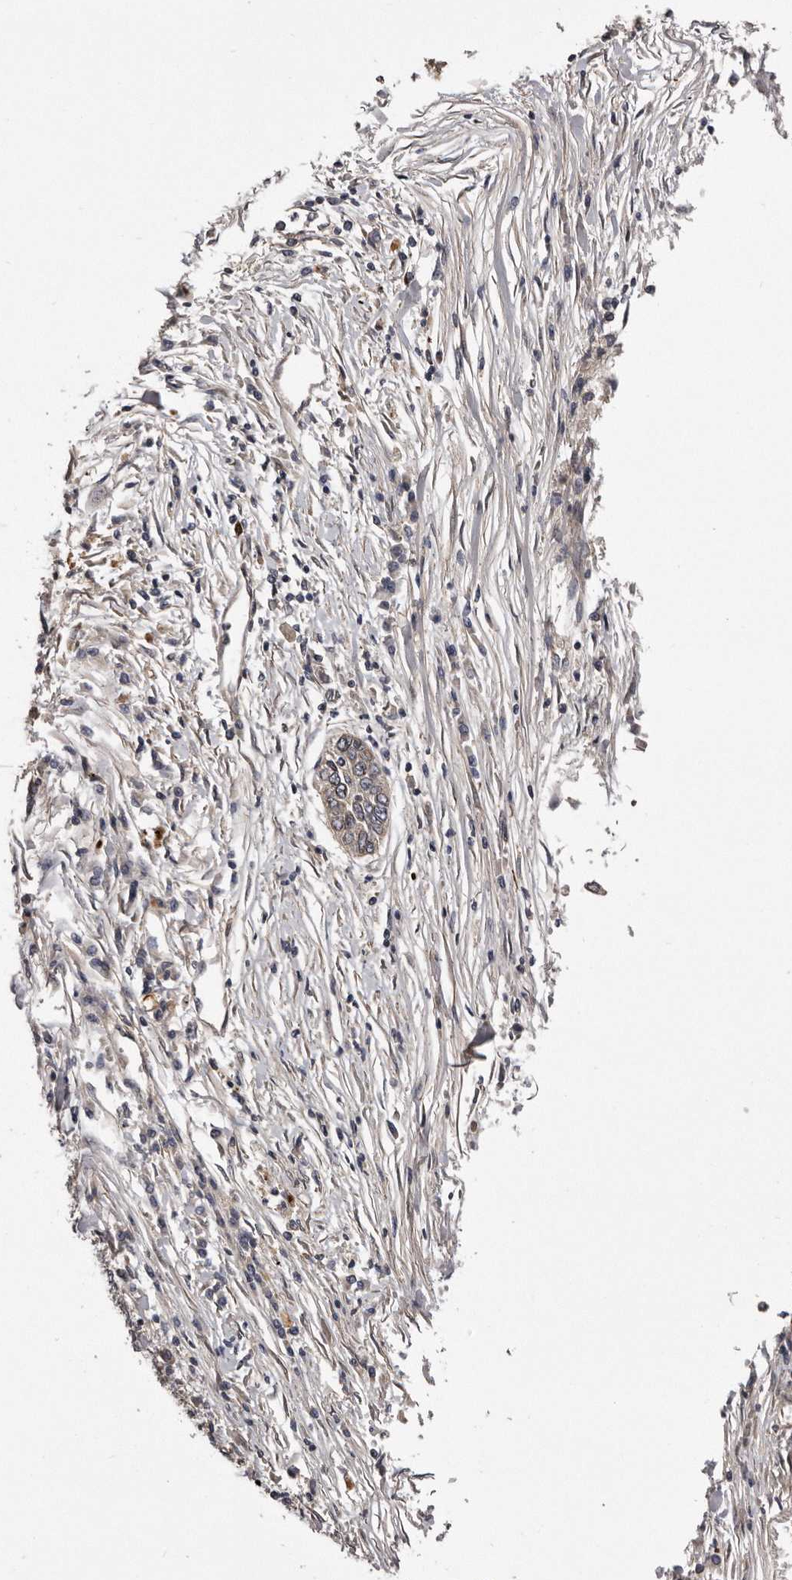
{"staining": {"intensity": "negative", "quantity": "none", "location": "none"}, "tissue": "lung cancer", "cell_type": "Tumor cells", "image_type": "cancer", "snomed": [{"axis": "morphology", "description": "Normal tissue, NOS"}, {"axis": "morphology", "description": "Squamous cell carcinoma, NOS"}, {"axis": "topography", "description": "Cartilage tissue"}, {"axis": "topography", "description": "Bronchus"}, {"axis": "topography", "description": "Lung"}, {"axis": "topography", "description": "Peripheral nerve tissue"}], "caption": "Immunohistochemical staining of human lung cancer exhibits no significant expression in tumor cells.", "gene": "ARMCX1", "patient": {"sex": "female", "age": 49}}